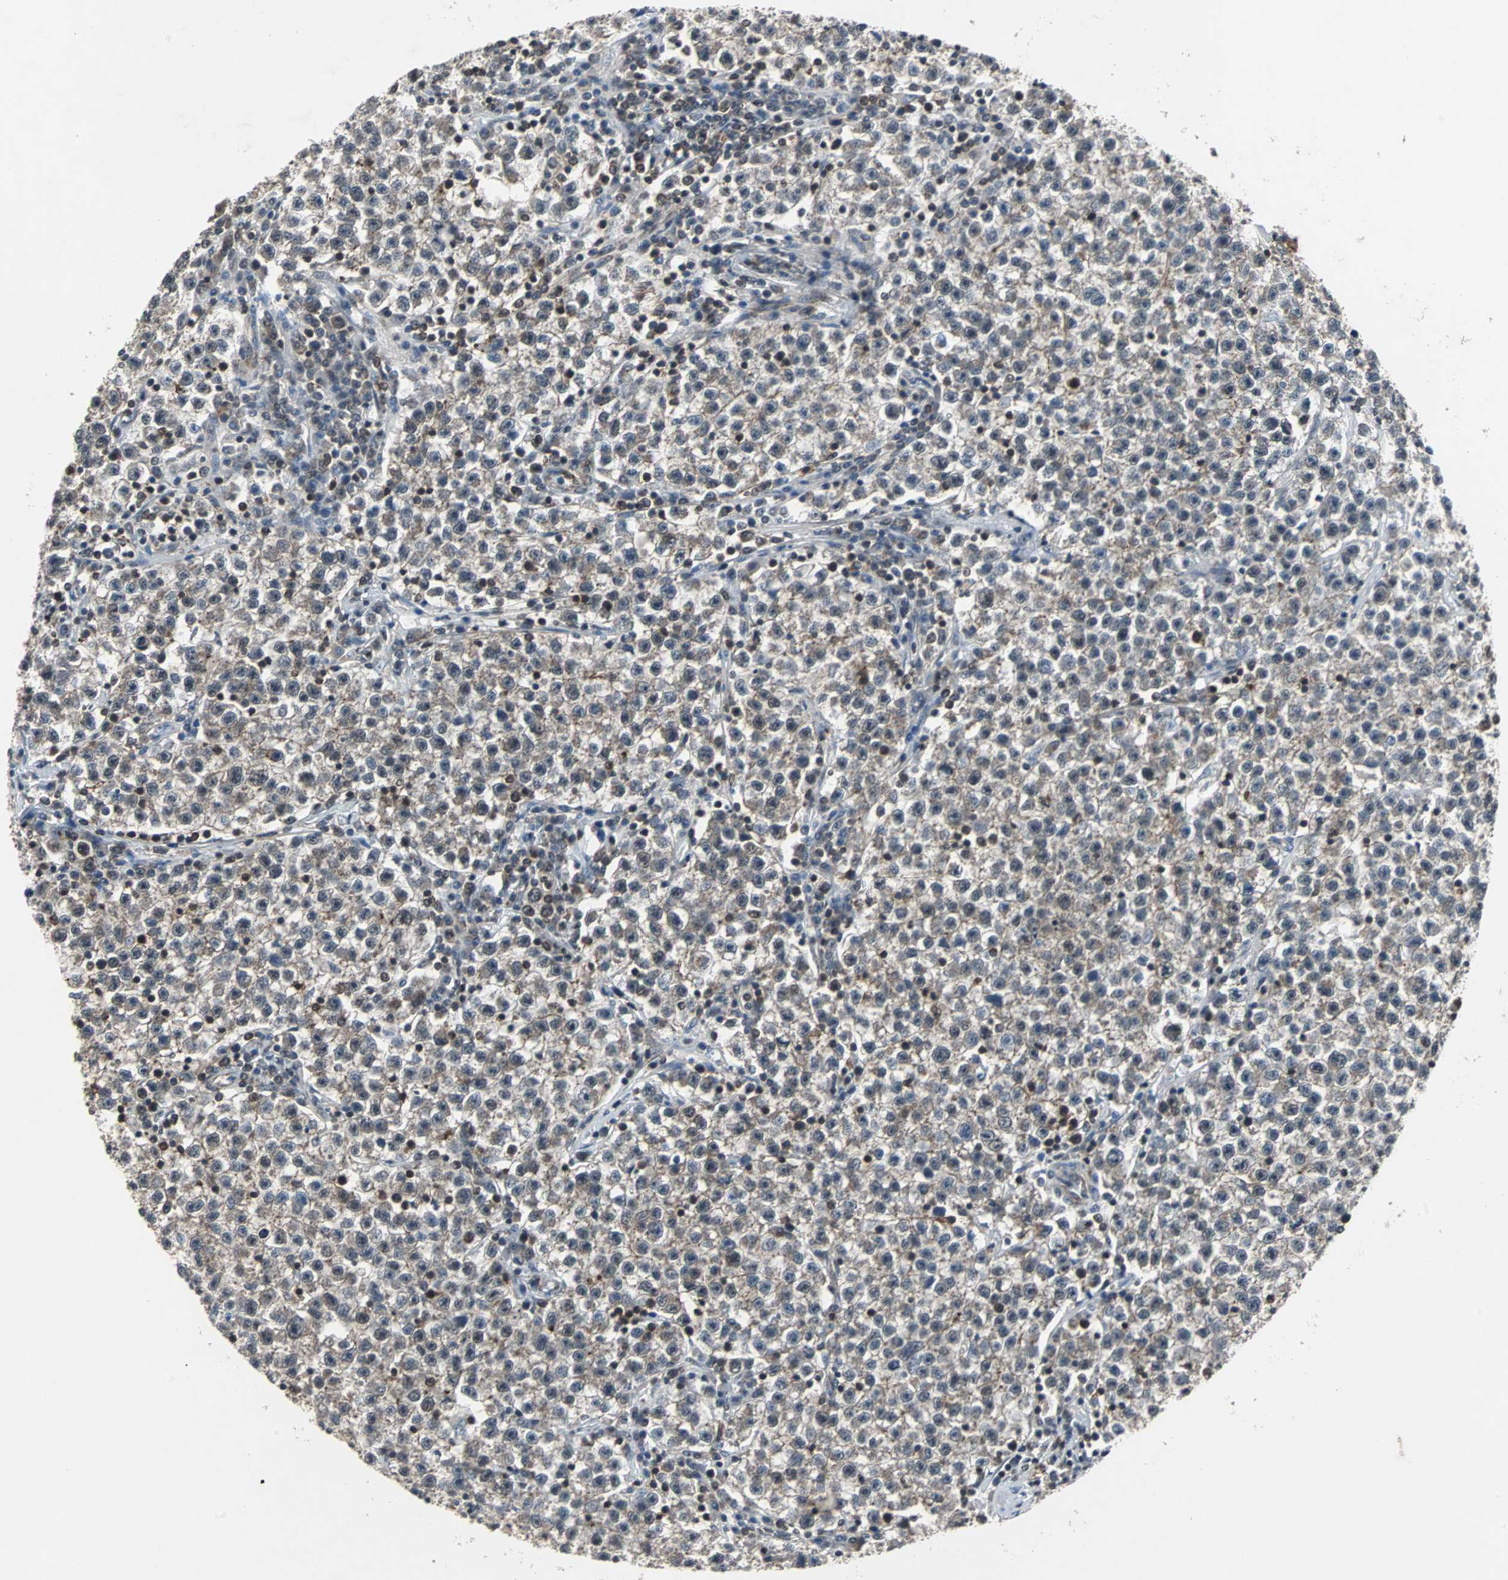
{"staining": {"intensity": "weak", "quantity": ">75%", "location": "cytoplasmic/membranous"}, "tissue": "testis cancer", "cell_type": "Tumor cells", "image_type": "cancer", "snomed": [{"axis": "morphology", "description": "Seminoma, NOS"}, {"axis": "topography", "description": "Testis"}], "caption": "A photomicrograph of human seminoma (testis) stained for a protein displays weak cytoplasmic/membranous brown staining in tumor cells. (IHC, brightfield microscopy, high magnification).", "gene": "LSR", "patient": {"sex": "male", "age": 22}}